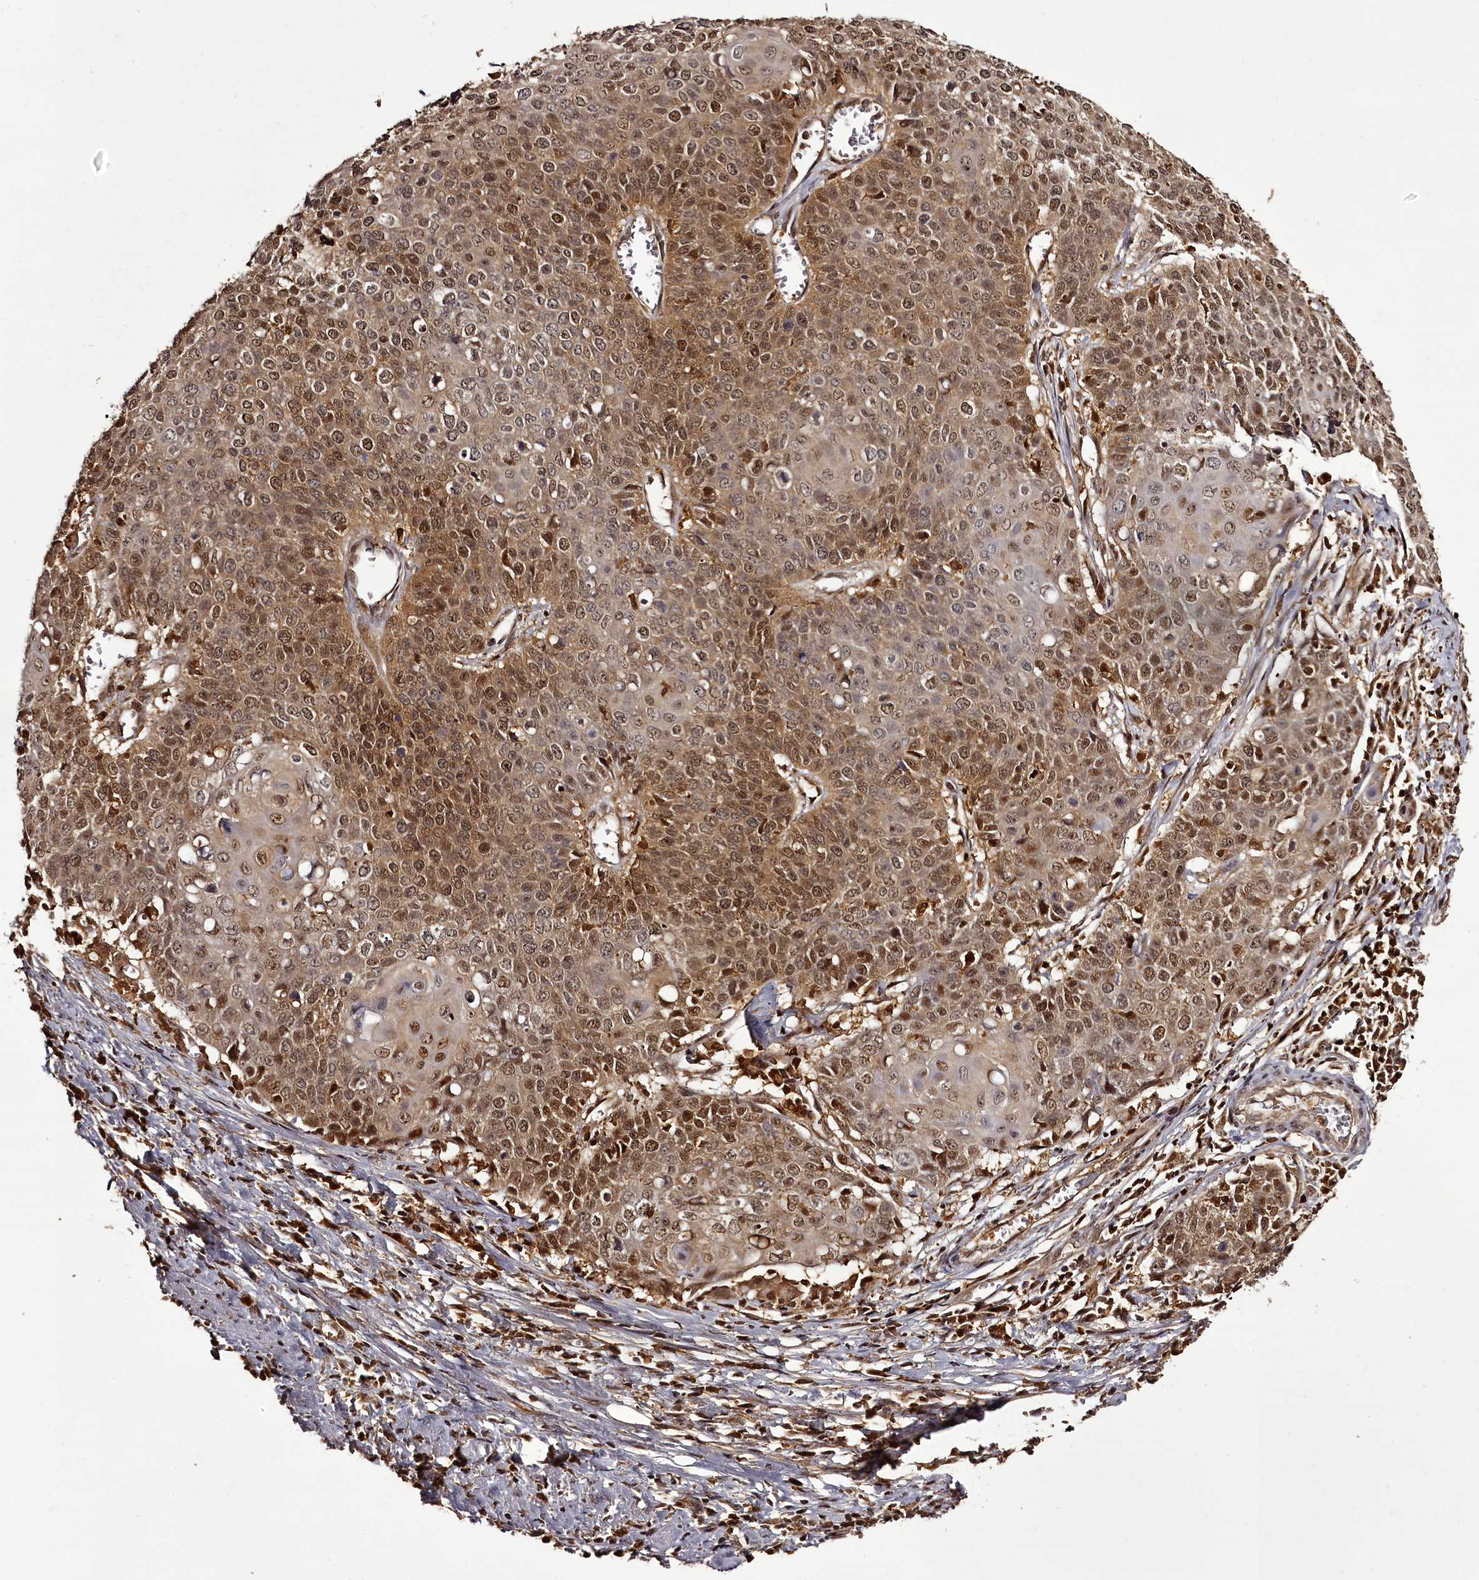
{"staining": {"intensity": "moderate", "quantity": ">75%", "location": "cytoplasmic/membranous,nuclear"}, "tissue": "cervical cancer", "cell_type": "Tumor cells", "image_type": "cancer", "snomed": [{"axis": "morphology", "description": "Squamous cell carcinoma, NOS"}, {"axis": "topography", "description": "Cervix"}], "caption": "High-magnification brightfield microscopy of squamous cell carcinoma (cervical) stained with DAB (brown) and counterstained with hematoxylin (blue). tumor cells exhibit moderate cytoplasmic/membranous and nuclear staining is seen in about>75% of cells. (Brightfield microscopy of DAB IHC at high magnification).", "gene": "NPRL2", "patient": {"sex": "female", "age": 39}}